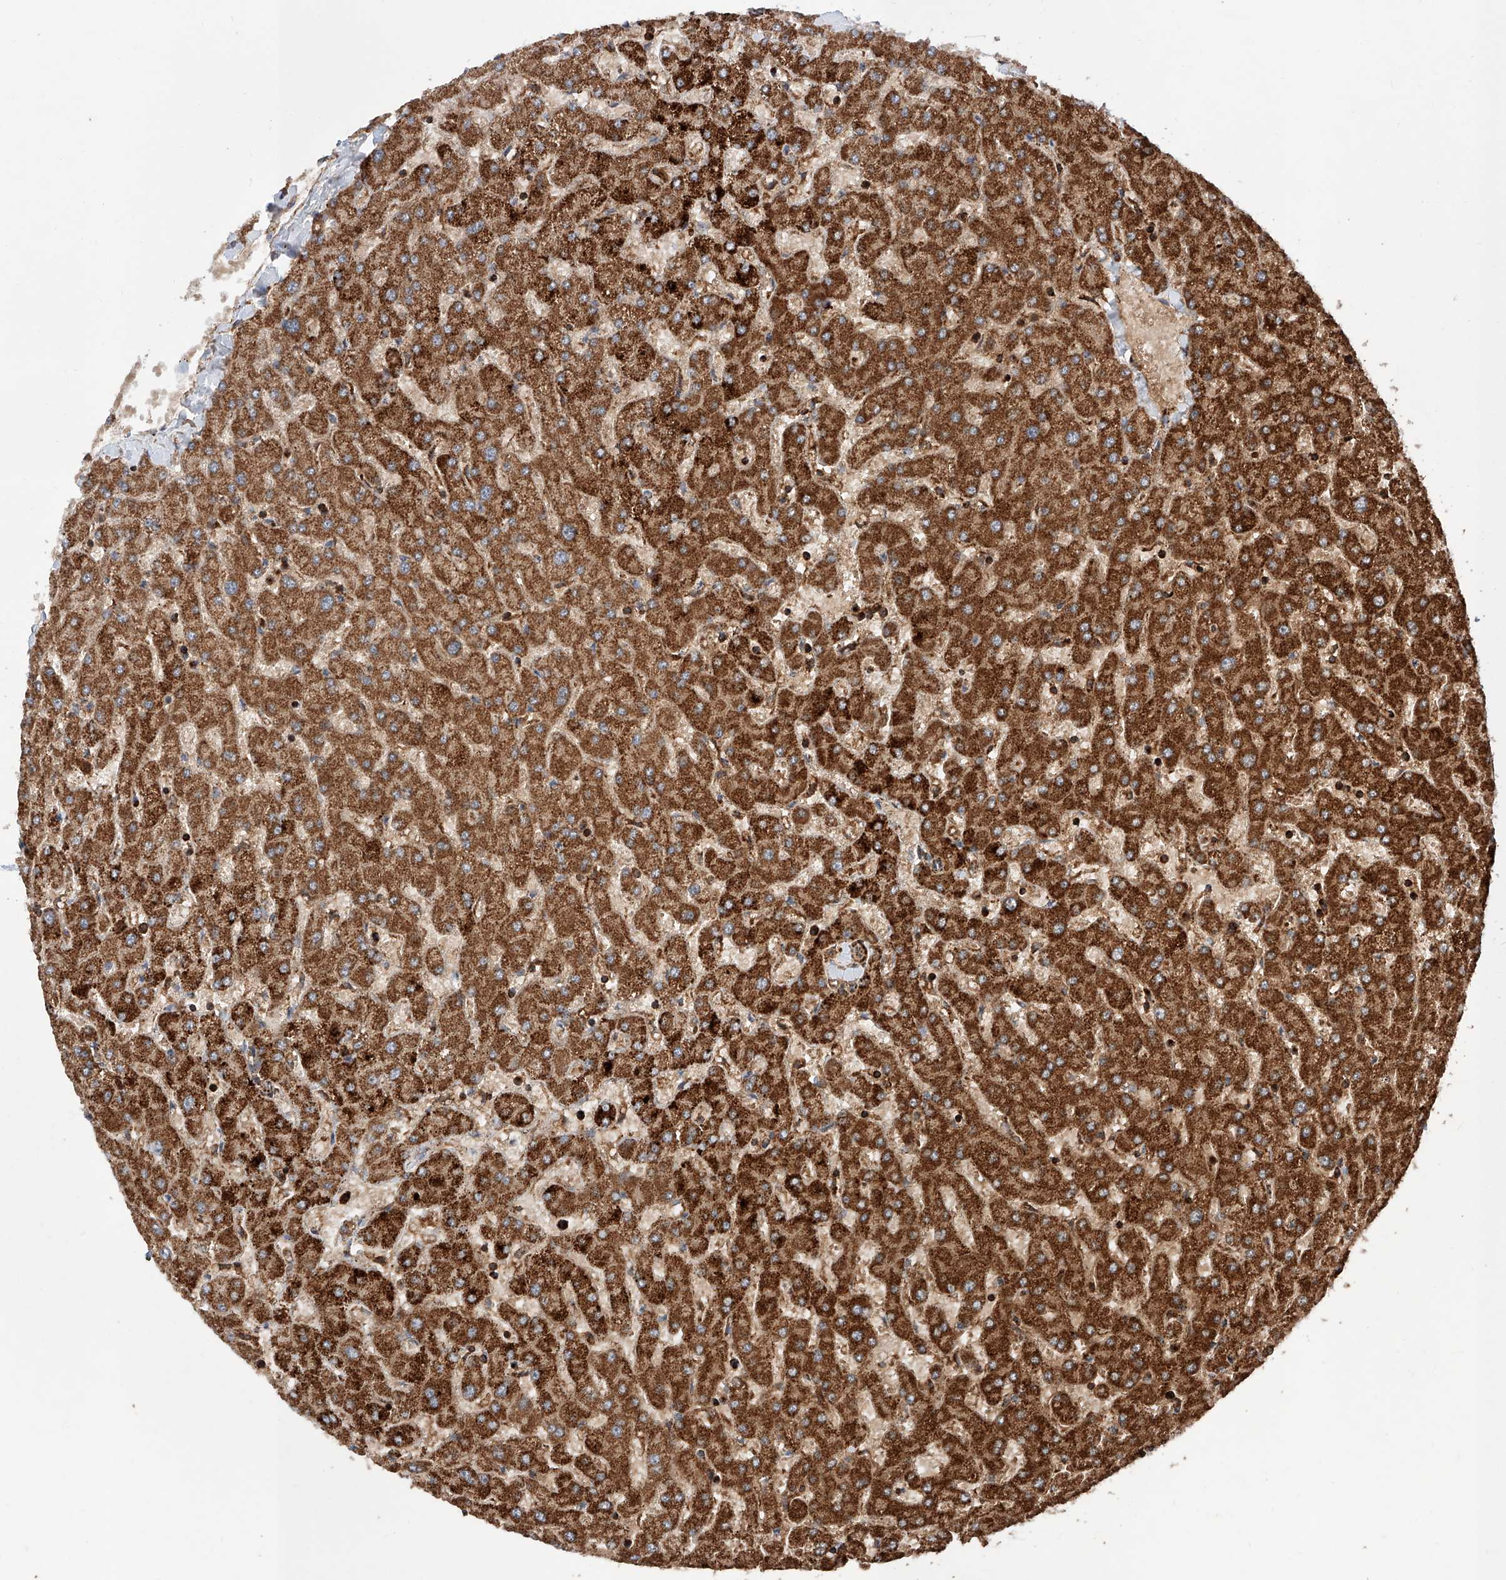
{"staining": {"intensity": "strong", "quantity": ">75%", "location": "cytoplasmic/membranous"}, "tissue": "liver", "cell_type": "Cholangiocytes", "image_type": "normal", "snomed": [{"axis": "morphology", "description": "Normal tissue, NOS"}, {"axis": "topography", "description": "Liver"}], "caption": "Approximately >75% of cholangiocytes in benign human liver exhibit strong cytoplasmic/membranous protein expression as visualized by brown immunohistochemical staining.", "gene": "PISD", "patient": {"sex": "female", "age": 63}}